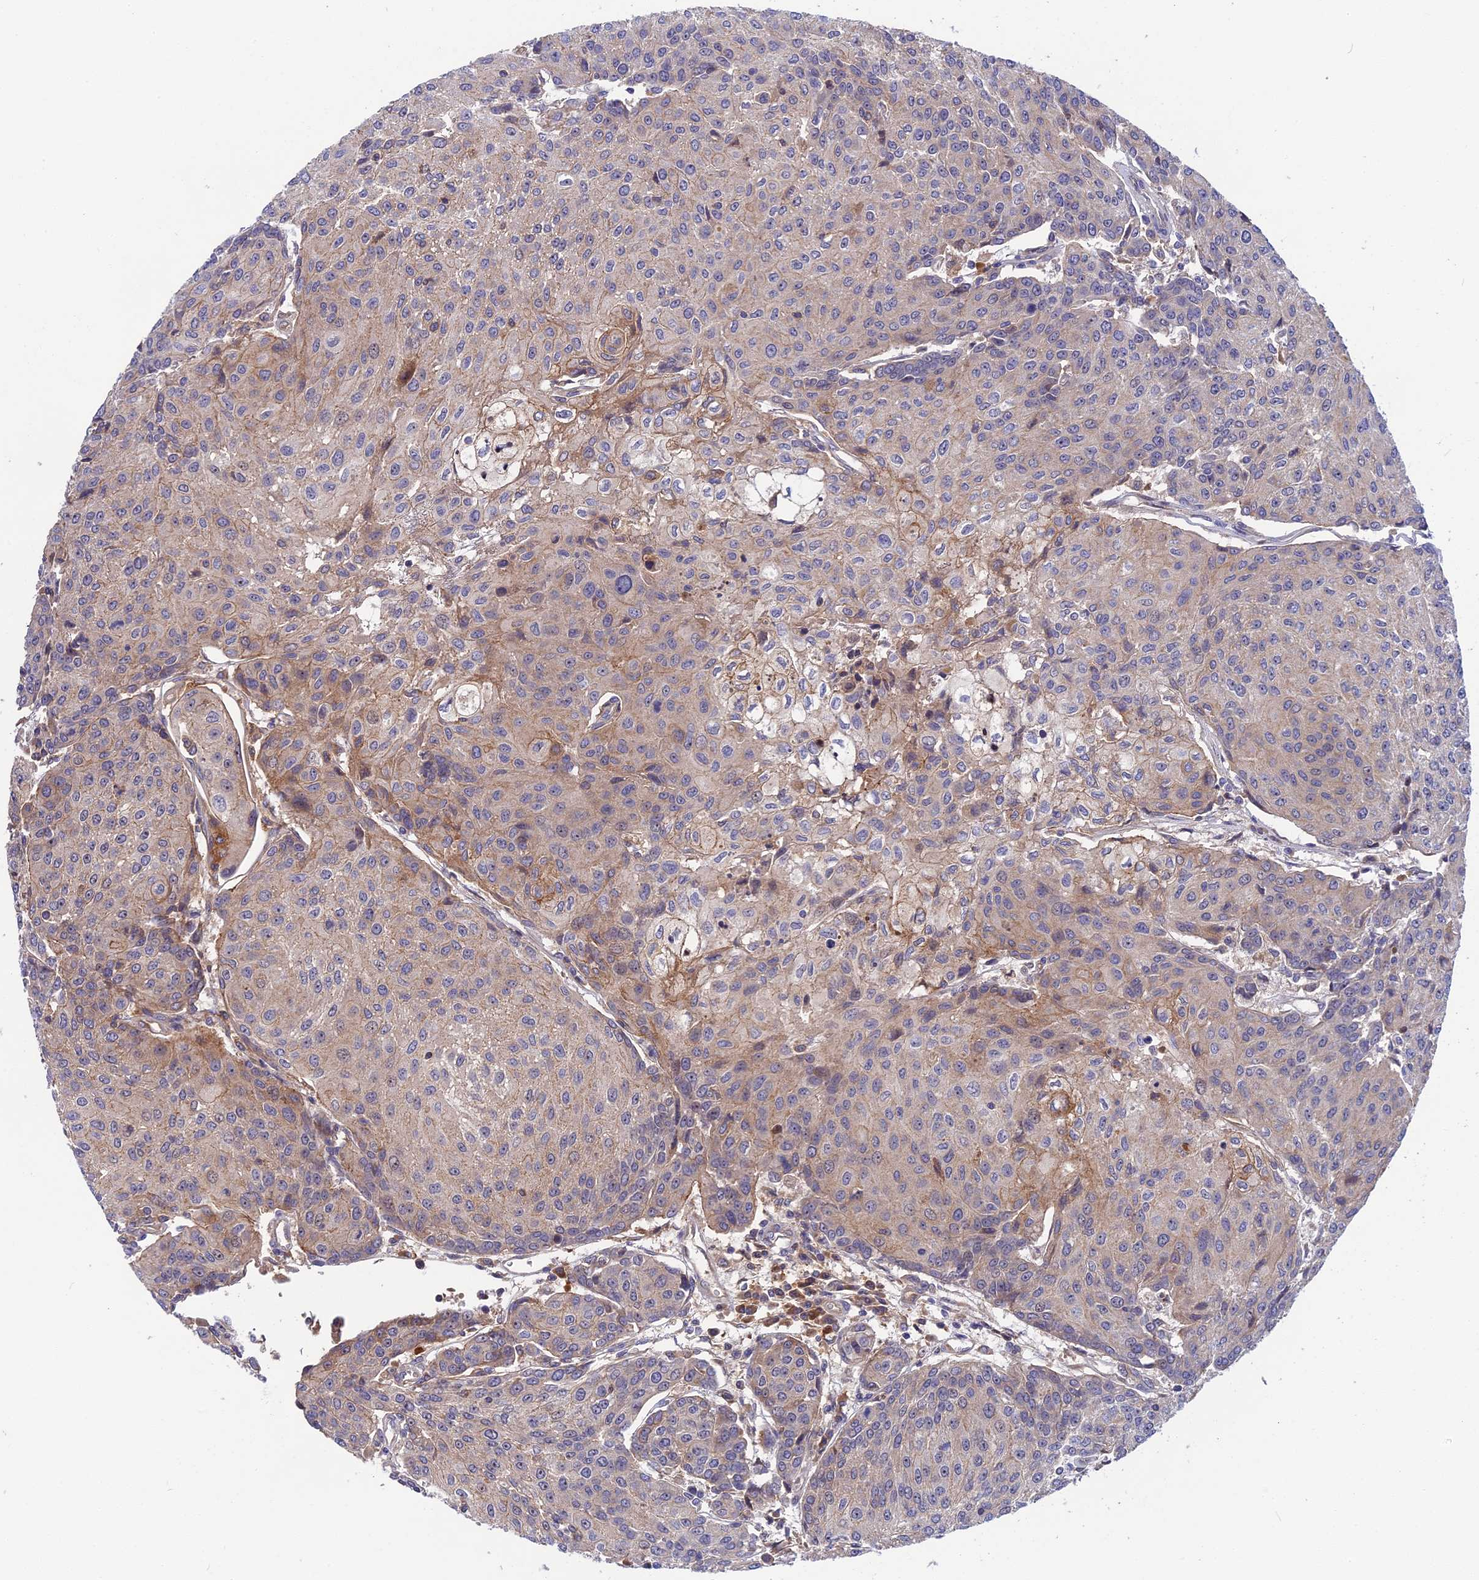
{"staining": {"intensity": "weak", "quantity": "<25%", "location": "cytoplasmic/membranous"}, "tissue": "urothelial cancer", "cell_type": "Tumor cells", "image_type": "cancer", "snomed": [{"axis": "morphology", "description": "Urothelial carcinoma, High grade"}, {"axis": "topography", "description": "Urinary bladder"}], "caption": "The micrograph displays no staining of tumor cells in high-grade urothelial carcinoma.", "gene": "CRACD", "patient": {"sex": "female", "age": 85}}